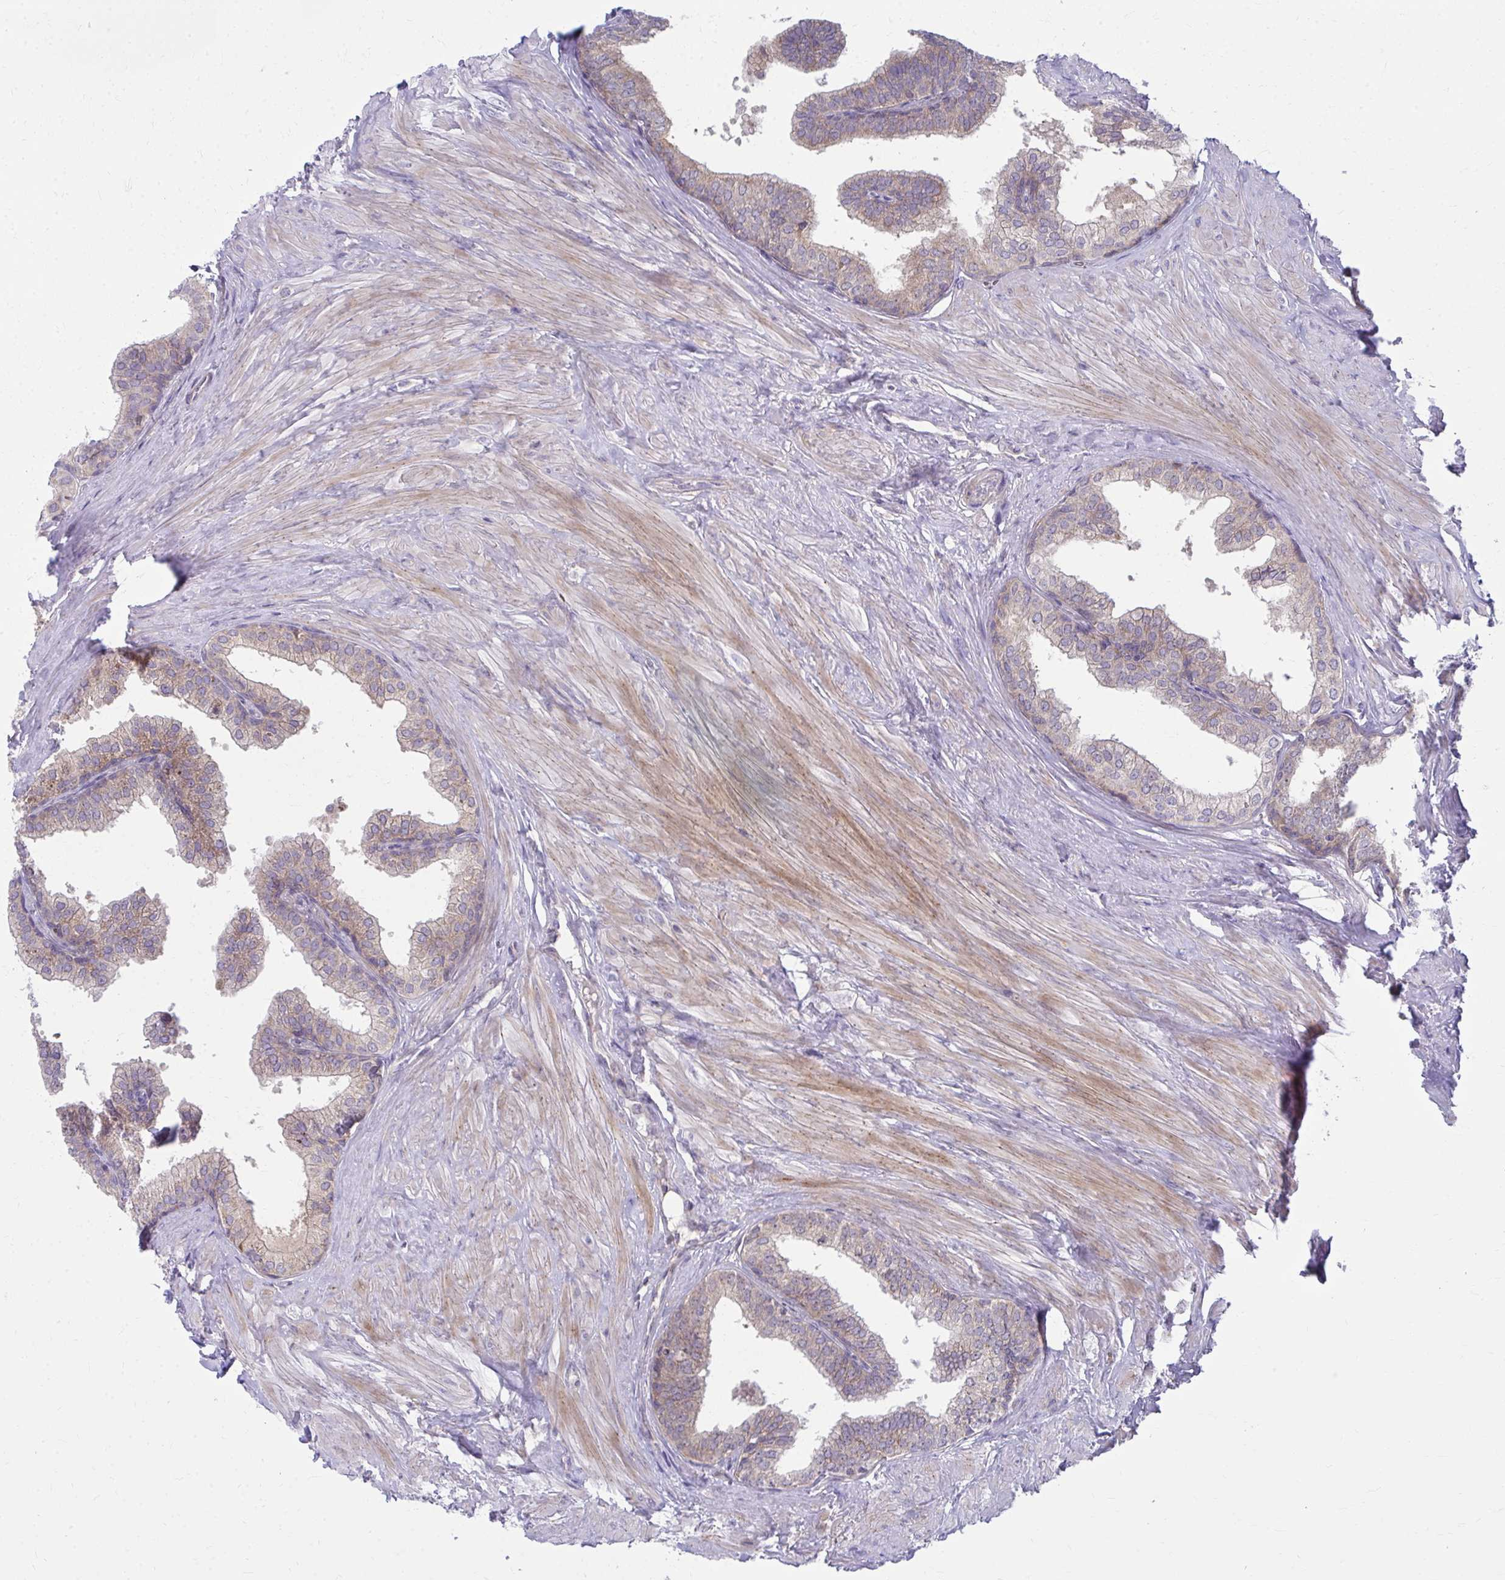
{"staining": {"intensity": "moderate", "quantity": "25%-75%", "location": "cytoplasmic/membranous"}, "tissue": "prostate", "cell_type": "Glandular cells", "image_type": "normal", "snomed": [{"axis": "morphology", "description": "Normal tissue, NOS"}, {"axis": "topography", "description": "Prostate"}, {"axis": "topography", "description": "Peripheral nerve tissue"}], "caption": "Prostate stained with a brown dye displays moderate cytoplasmic/membranous positive positivity in about 25%-75% of glandular cells.", "gene": "C16orf54", "patient": {"sex": "male", "age": 55}}